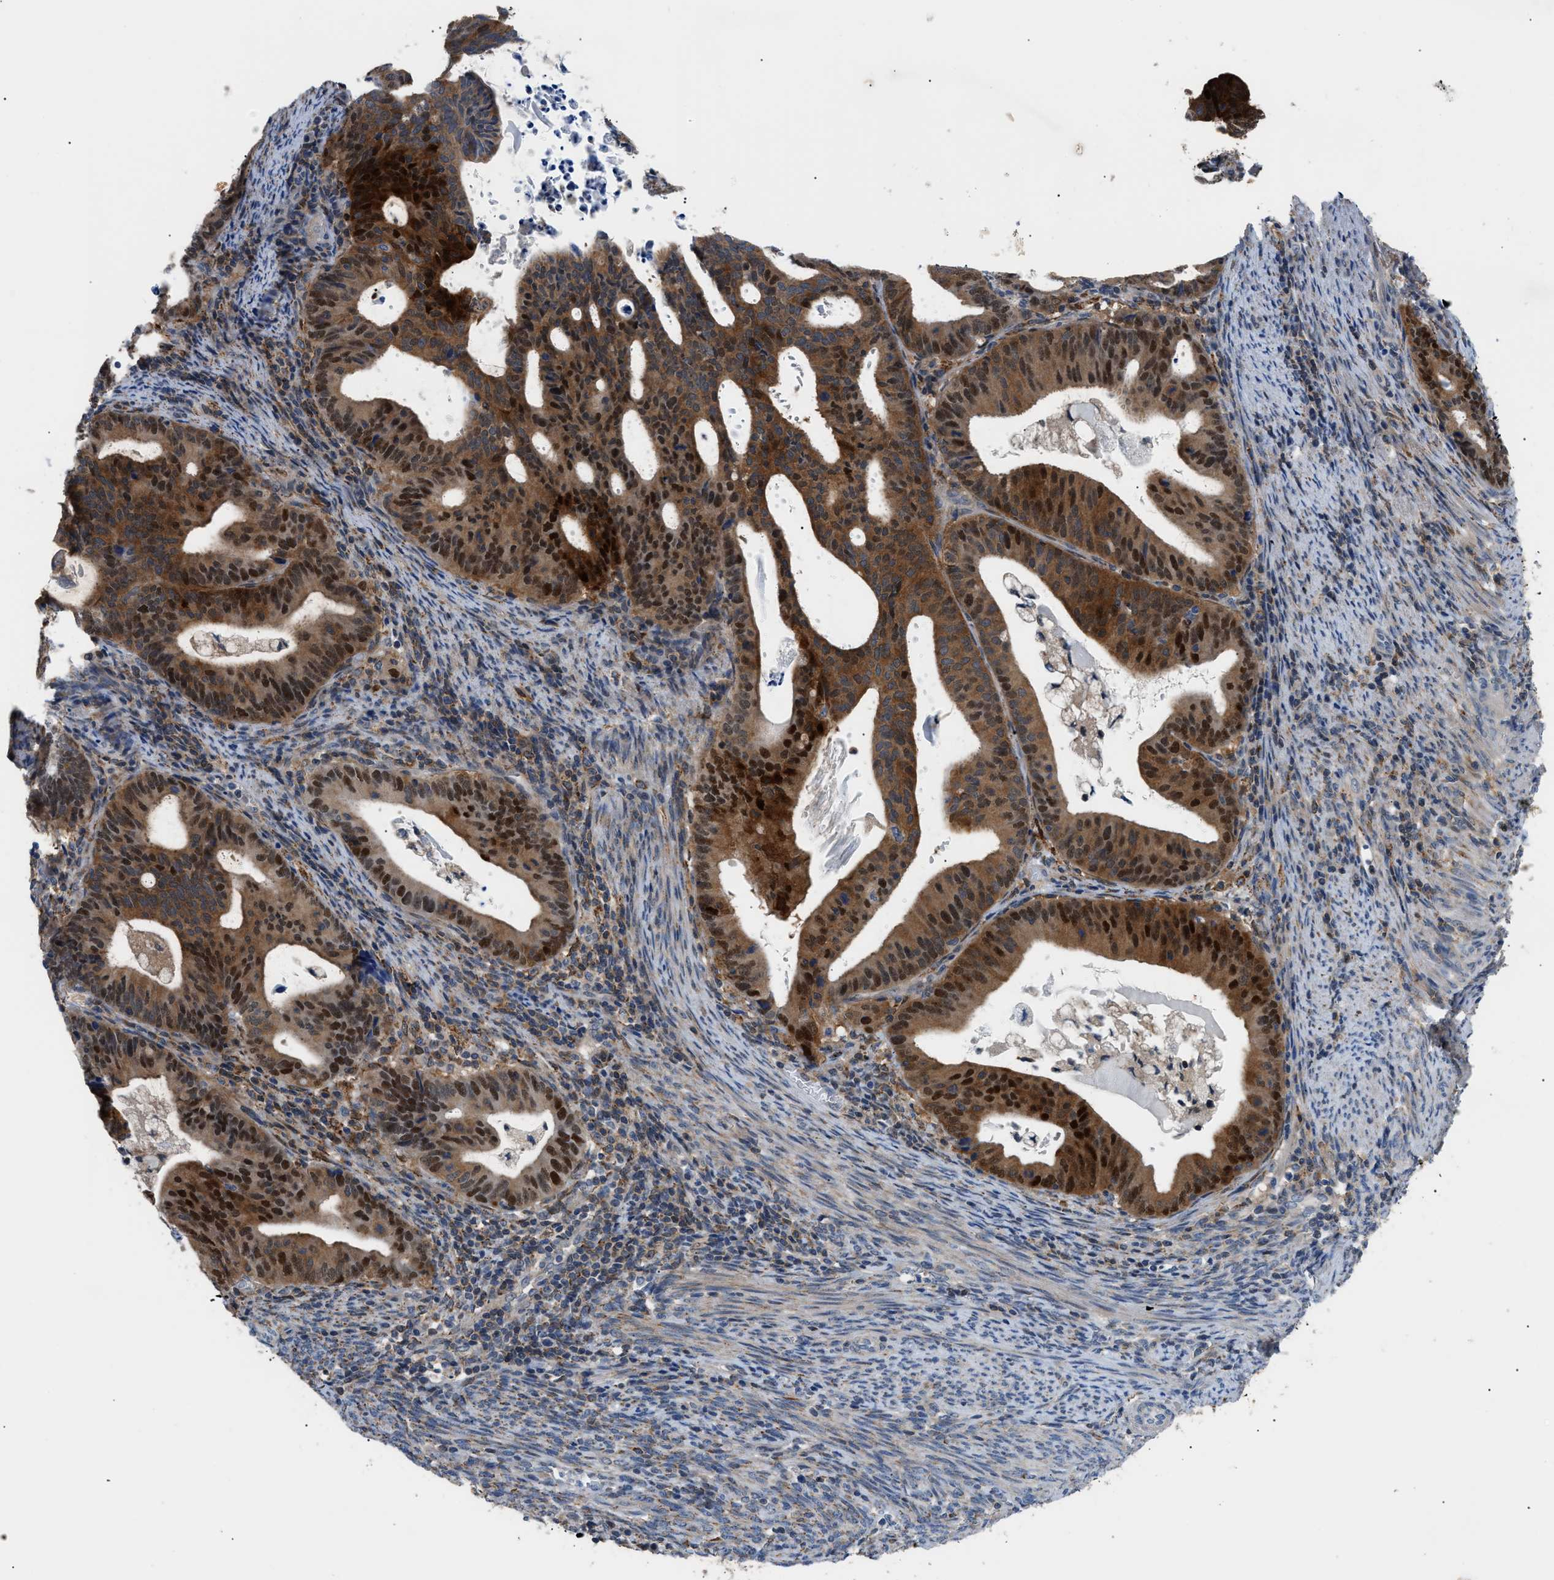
{"staining": {"intensity": "strong", "quantity": ">75%", "location": "cytoplasmic/membranous,nuclear"}, "tissue": "endometrial cancer", "cell_type": "Tumor cells", "image_type": "cancer", "snomed": [{"axis": "morphology", "description": "Adenocarcinoma, NOS"}, {"axis": "topography", "description": "Uterus"}], "caption": "Immunohistochemistry of endometrial cancer exhibits high levels of strong cytoplasmic/membranous and nuclear positivity in about >75% of tumor cells.", "gene": "TMEM45B", "patient": {"sex": "female", "age": 83}}